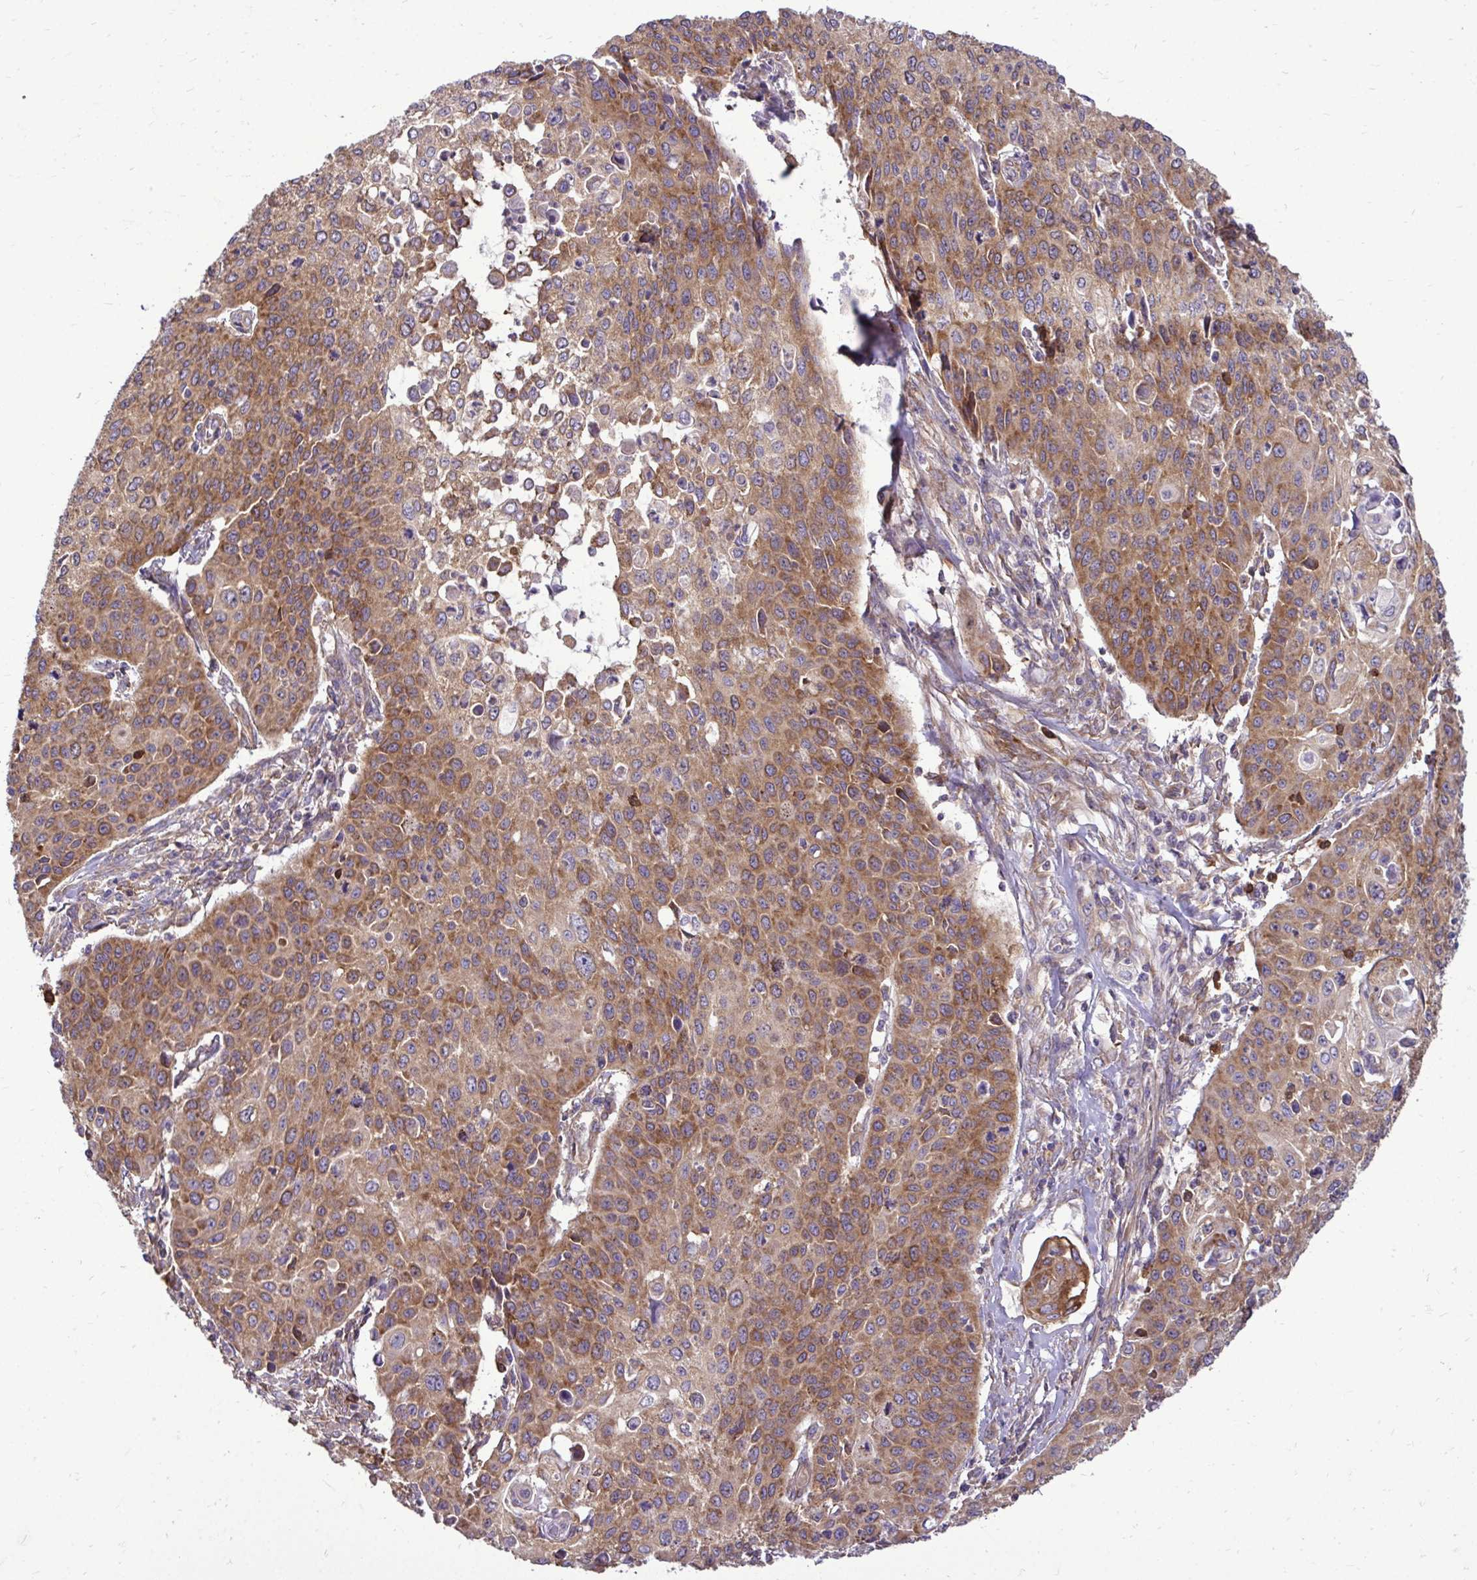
{"staining": {"intensity": "strong", "quantity": ">75%", "location": "cytoplasmic/membranous"}, "tissue": "cervical cancer", "cell_type": "Tumor cells", "image_type": "cancer", "snomed": [{"axis": "morphology", "description": "Squamous cell carcinoma, NOS"}, {"axis": "topography", "description": "Cervix"}], "caption": "Immunohistochemistry (IHC) image of neoplastic tissue: human cervical cancer (squamous cell carcinoma) stained using immunohistochemistry (IHC) demonstrates high levels of strong protein expression localized specifically in the cytoplasmic/membranous of tumor cells, appearing as a cytoplasmic/membranous brown color.", "gene": "FMR1", "patient": {"sex": "female", "age": 65}}